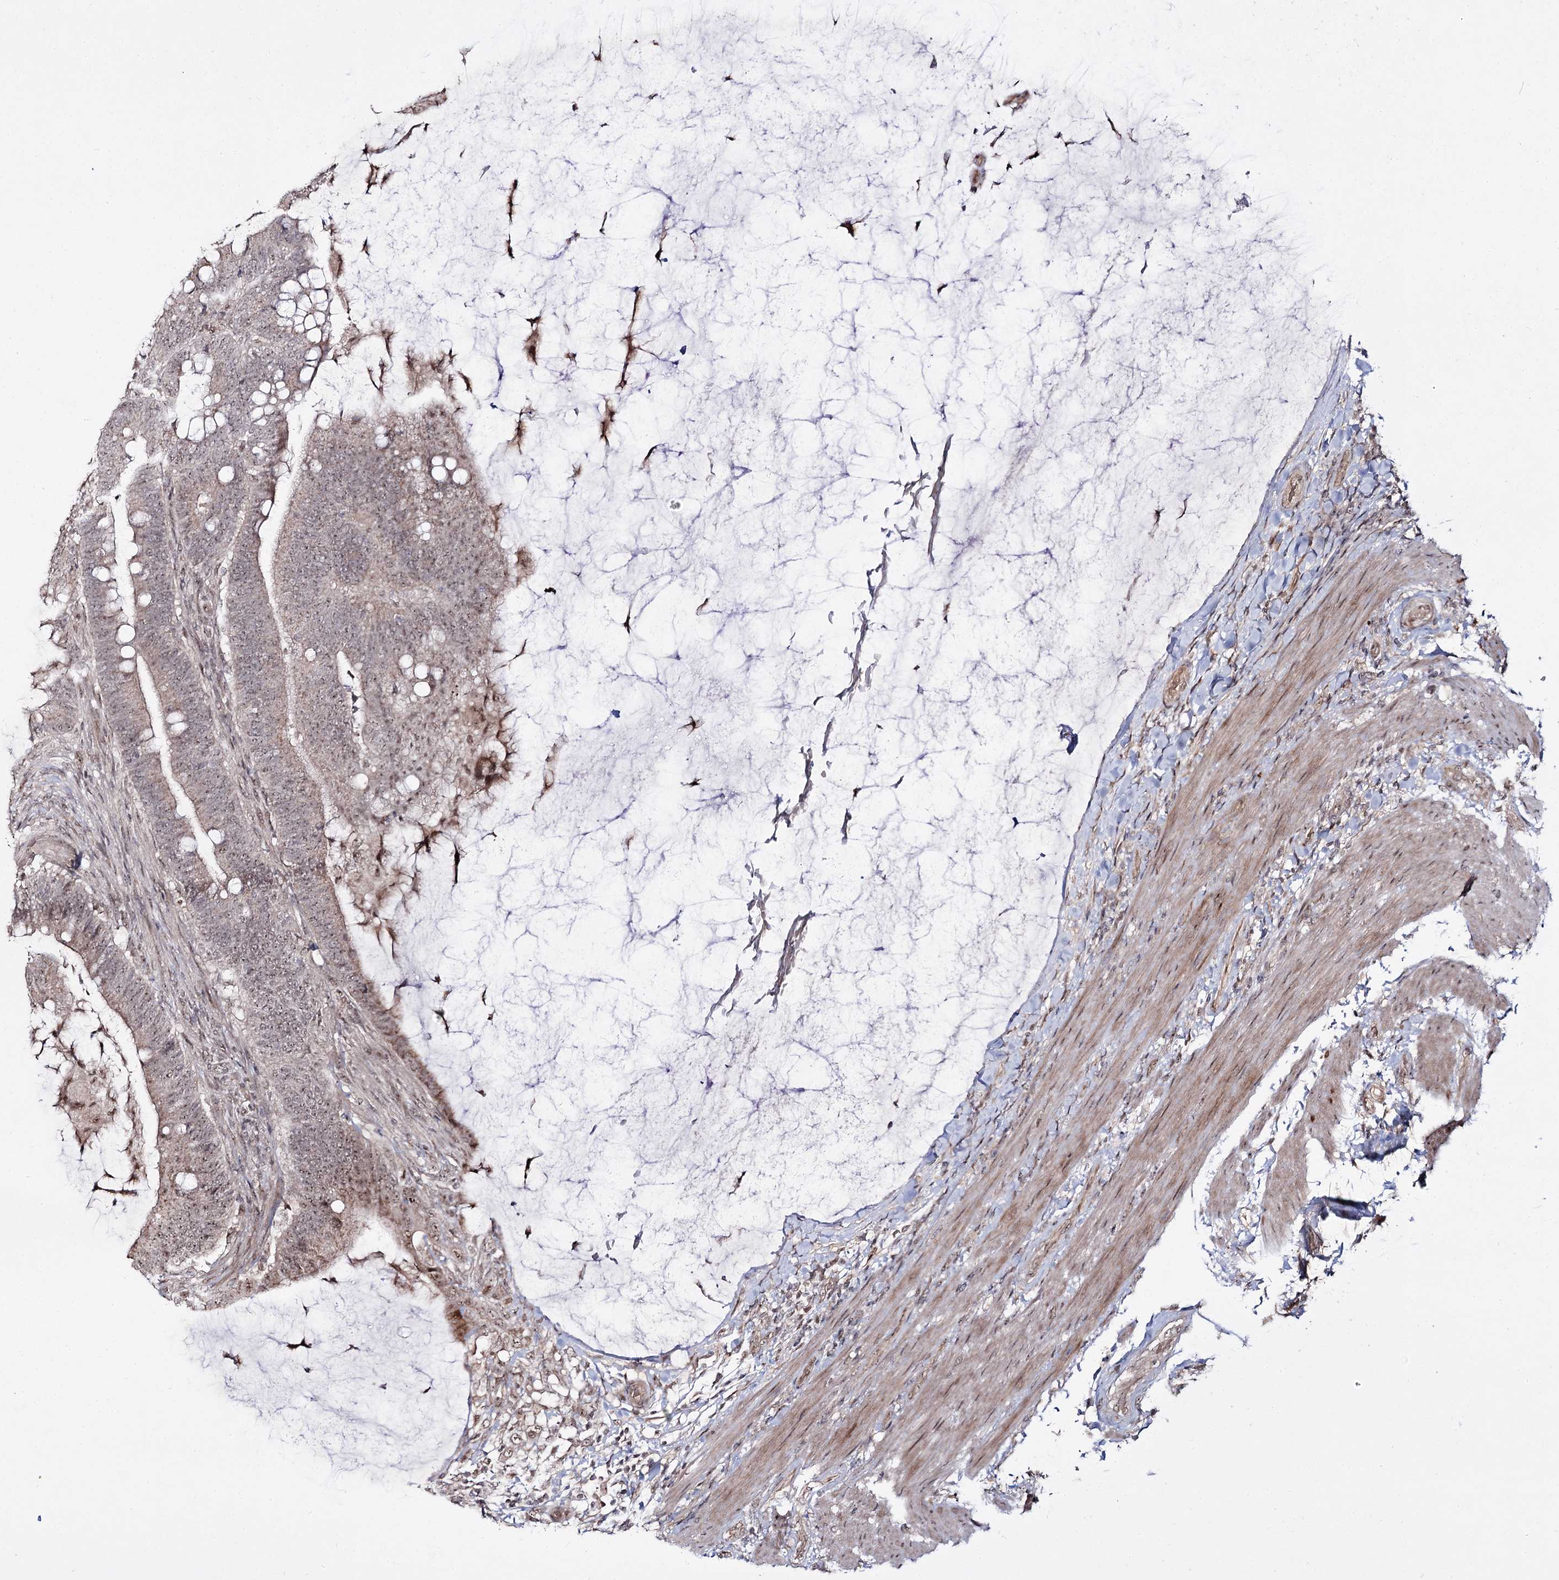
{"staining": {"intensity": "weak", "quantity": ">75%", "location": "cytoplasmic/membranous,nuclear"}, "tissue": "colorectal cancer", "cell_type": "Tumor cells", "image_type": "cancer", "snomed": [{"axis": "morphology", "description": "Adenocarcinoma, NOS"}, {"axis": "topography", "description": "Colon"}], "caption": "Protein staining by IHC displays weak cytoplasmic/membranous and nuclear expression in approximately >75% of tumor cells in colorectal cancer (adenocarcinoma).", "gene": "RRP9", "patient": {"sex": "female", "age": 66}}